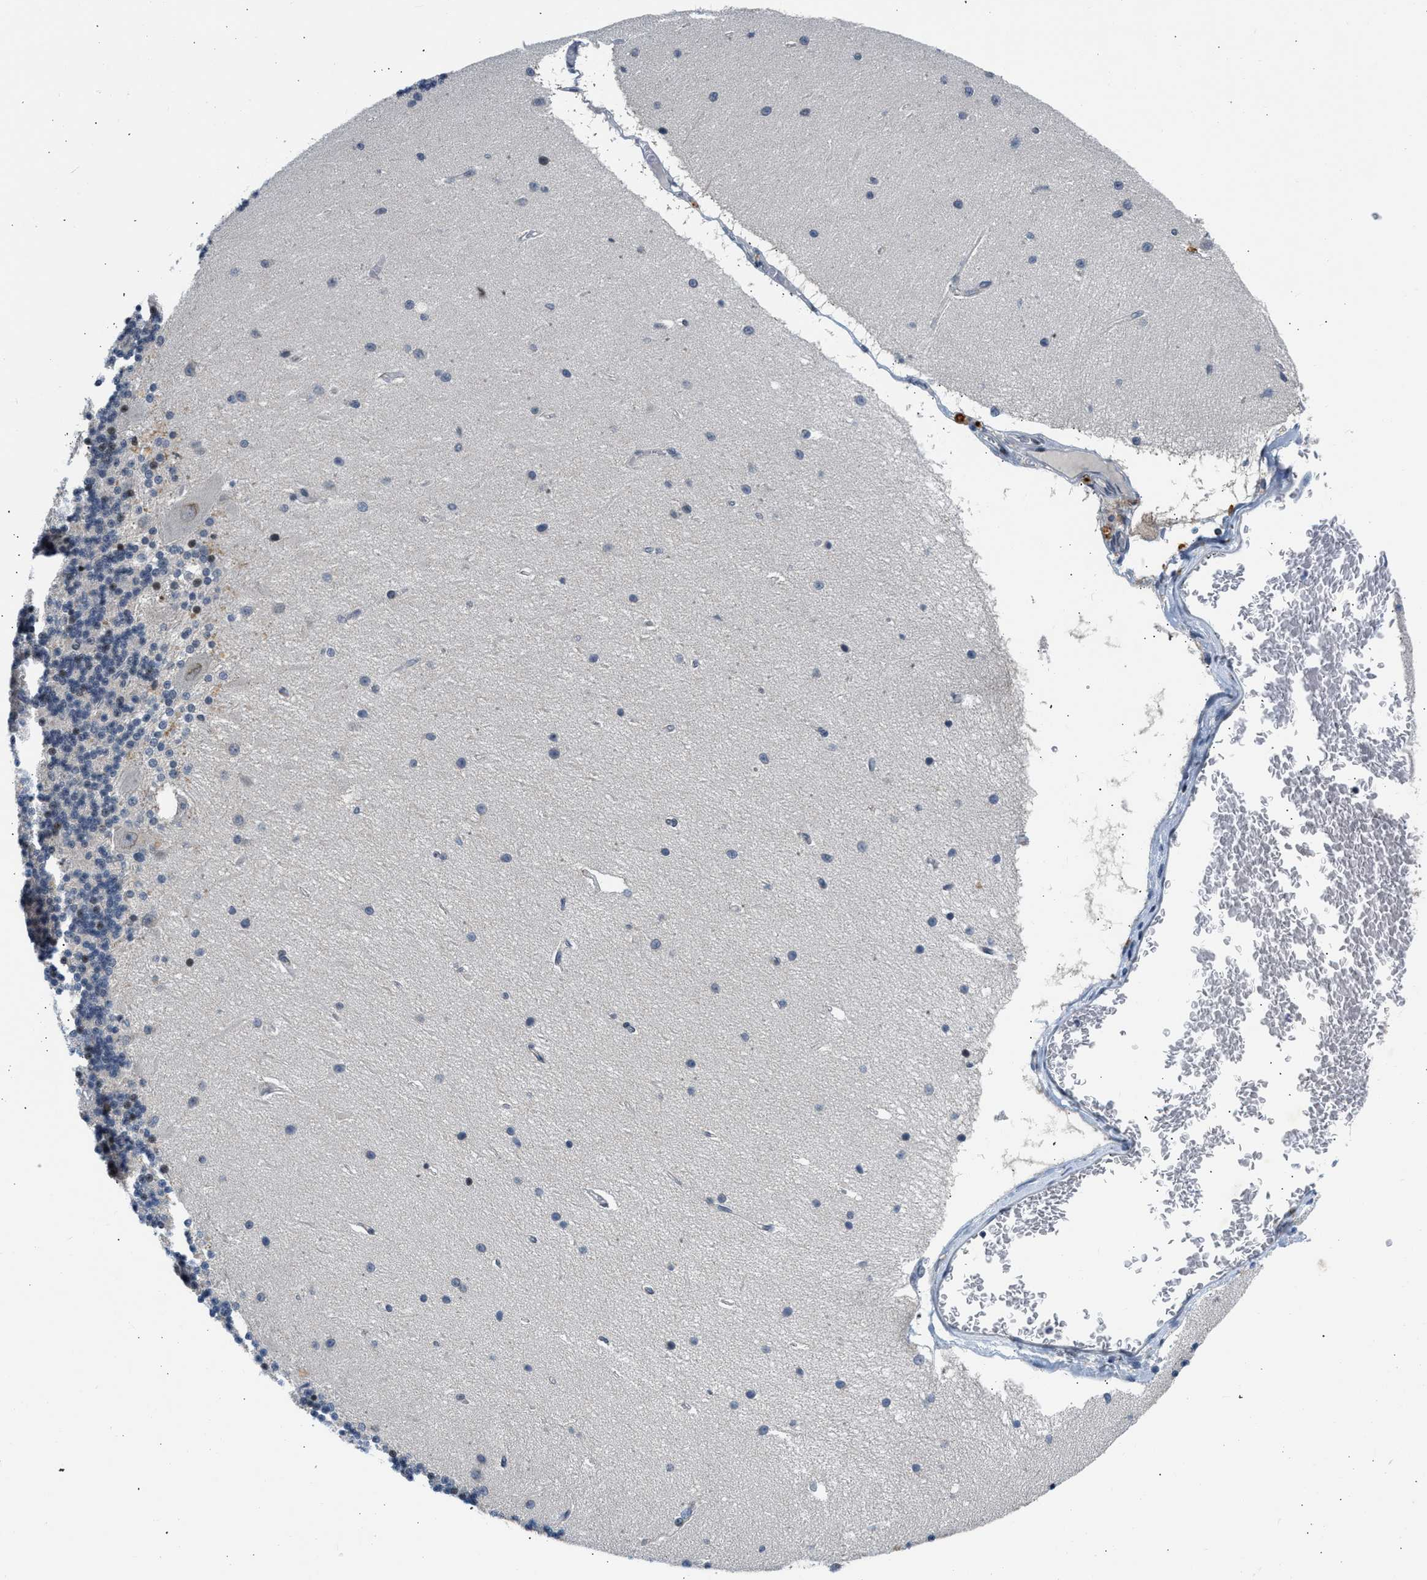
{"staining": {"intensity": "strong", "quantity": "<25%", "location": "nuclear"}, "tissue": "cerebellum", "cell_type": "Cells in granular layer", "image_type": "normal", "snomed": [{"axis": "morphology", "description": "Normal tissue, NOS"}, {"axis": "topography", "description": "Cerebellum"}], "caption": "About <25% of cells in granular layer in unremarkable cerebellum reveal strong nuclear protein positivity as visualized by brown immunohistochemical staining.", "gene": "OLIG3", "patient": {"sex": "female", "age": 54}}